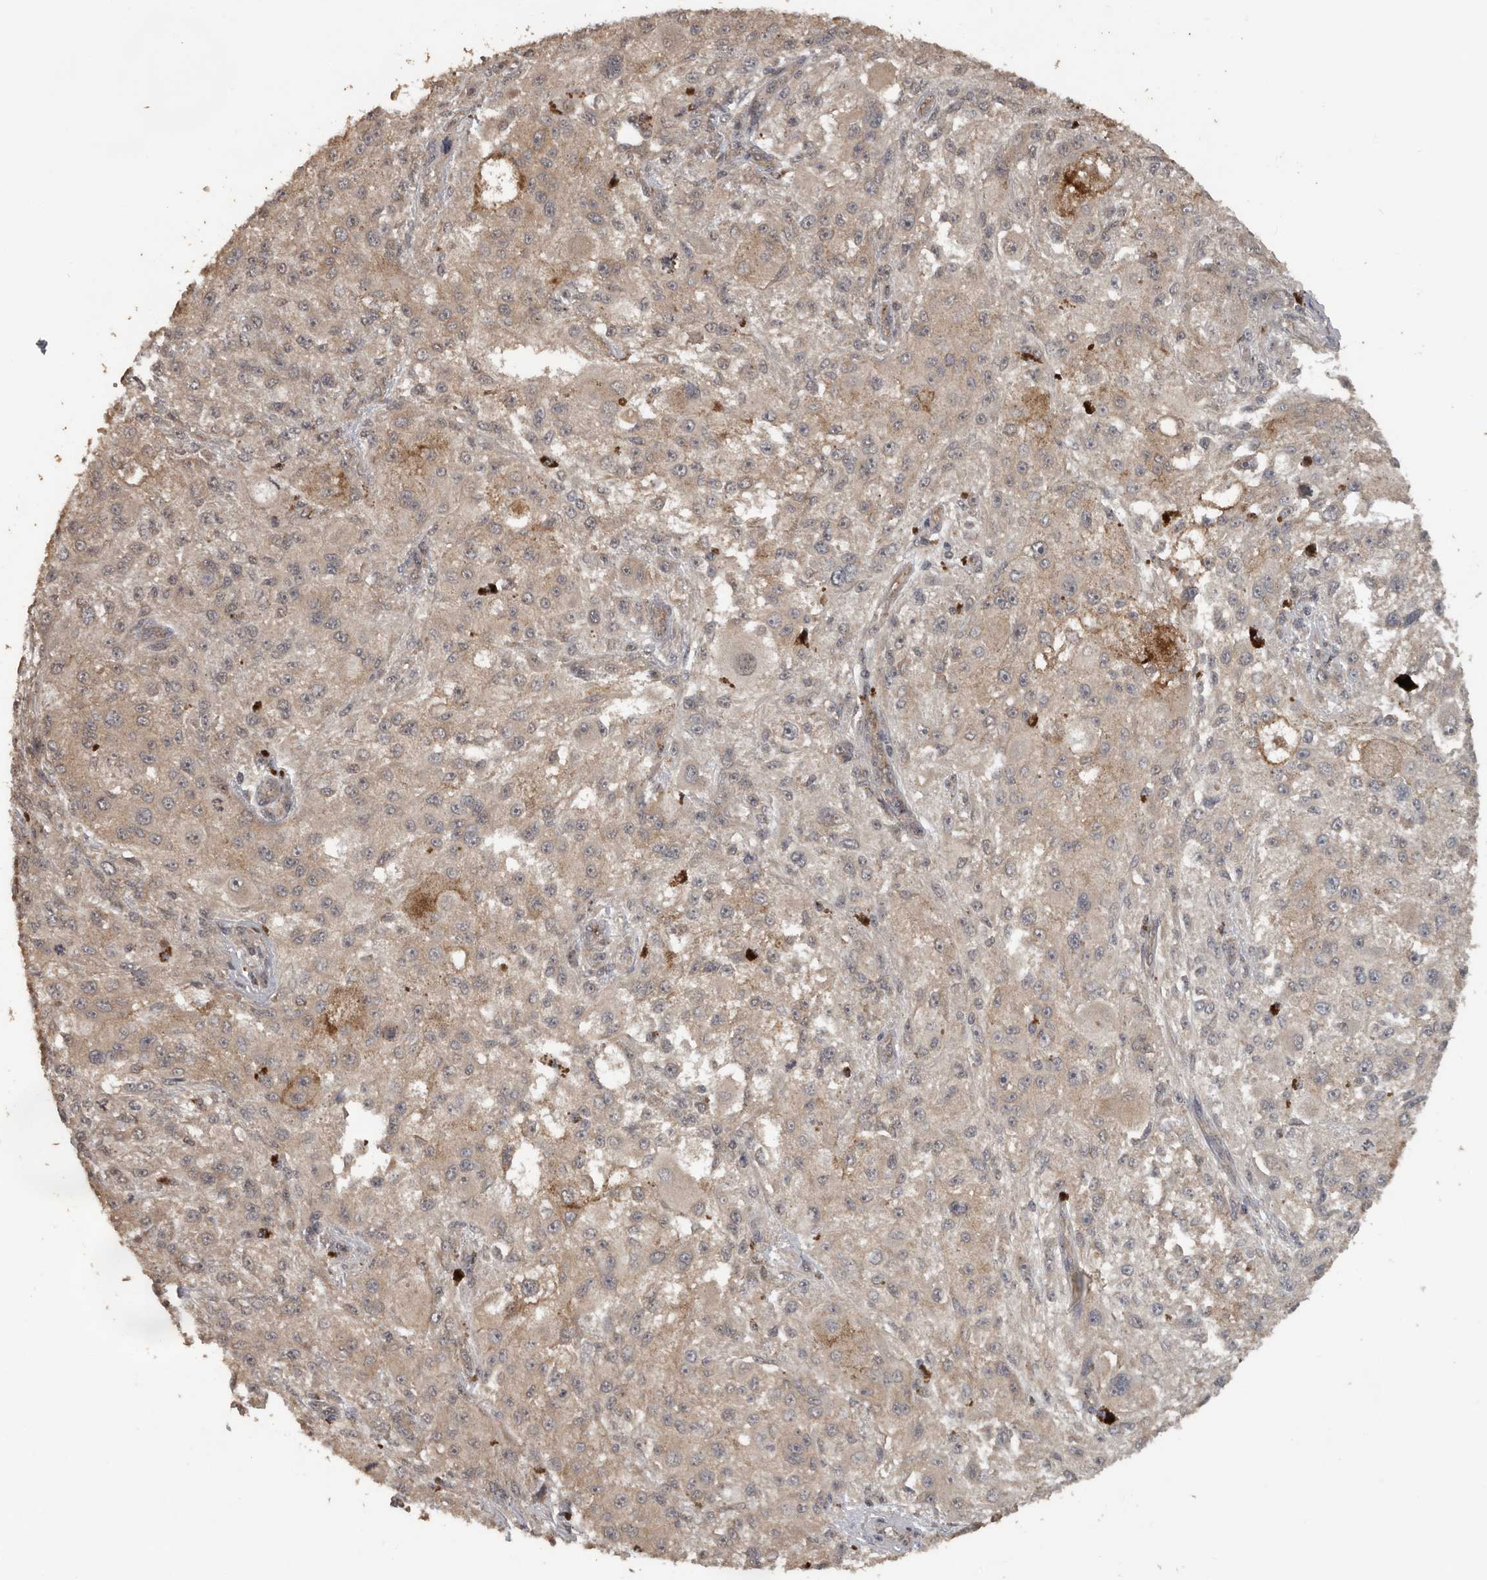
{"staining": {"intensity": "weak", "quantity": "25%-75%", "location": "cytoplasmic/membranous"}, "tissue": "melanoma", "cell_type": "Tumor cells", "image_type": "cancer", "snomed": [{"axis": "morphology", "description": "Necrosis, NOS"}, {"axis": "morphology", "description": "Malignant melanoma, NOS"}, {"axis": "topography", "description": "Skin"}], "caption": "This is an image of IHC staining of malignant melanoma, which shows weak positivity in the cytoplasmic/membranous of tumor cells.", "gene": "CEP350", "patient": {"sex": "female", "age": 87}}